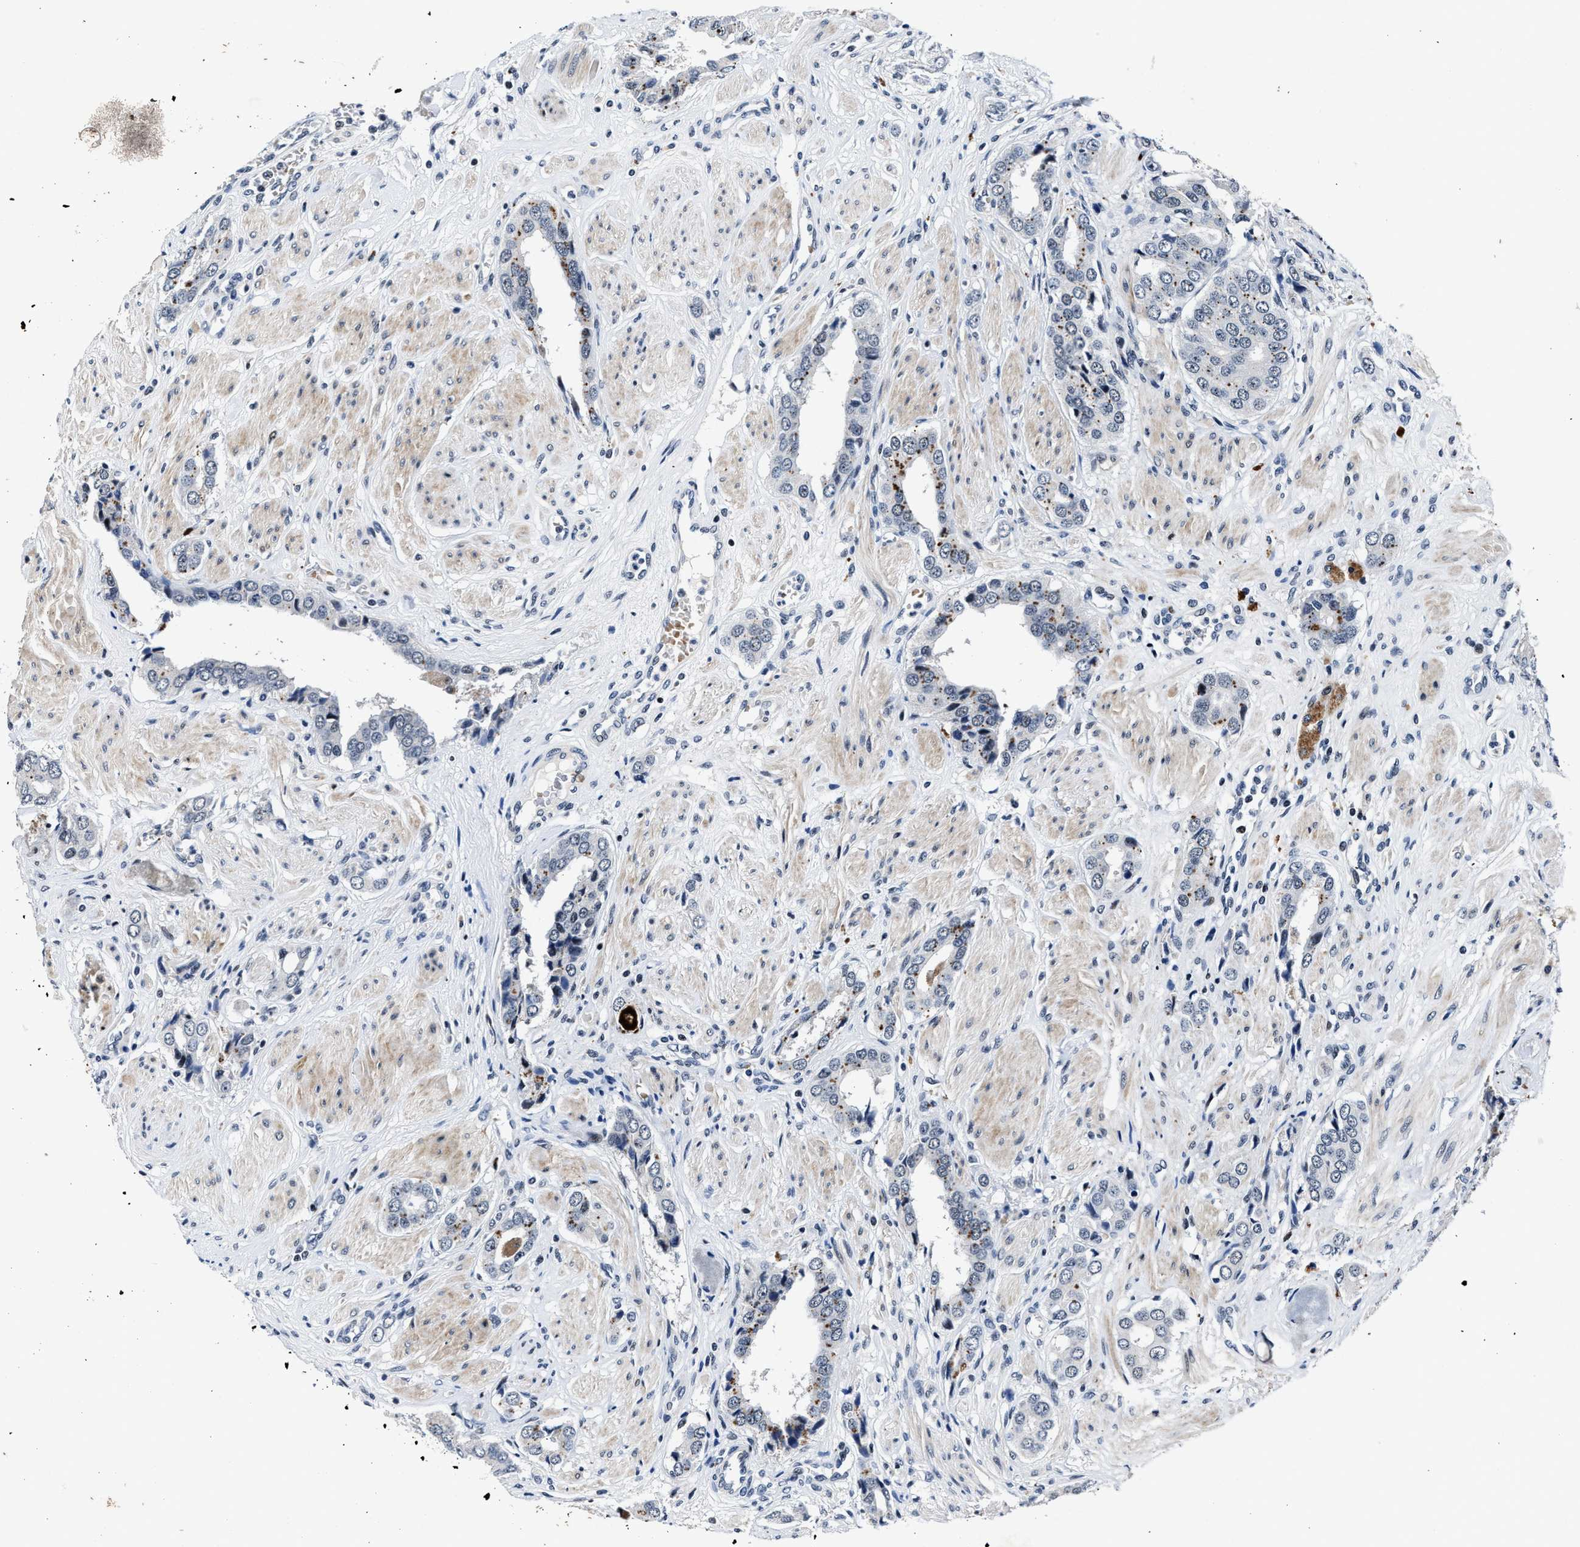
{"staining": {"intensity": "moderate", "quantity": "<25%", "location": "cytoplasmic/membranous"}, "tissue": "prostate cancer", "cell_type": "Tumor cells", "image_type": "cancer", "snomed": [{"axis": "morphology", "description": "Adenocarcinoma, High grade"}, {"axis": "topography", "description": "Prostate"}], "caption": "Immunohistochemical staining of prostate high-grade adenocarcinoma displays moderate cytoplasmic/membranous protein expression in about <25% of tumor cells.", "gene": "ZNF233", "patient": {"sex": "male", "age": 52}}